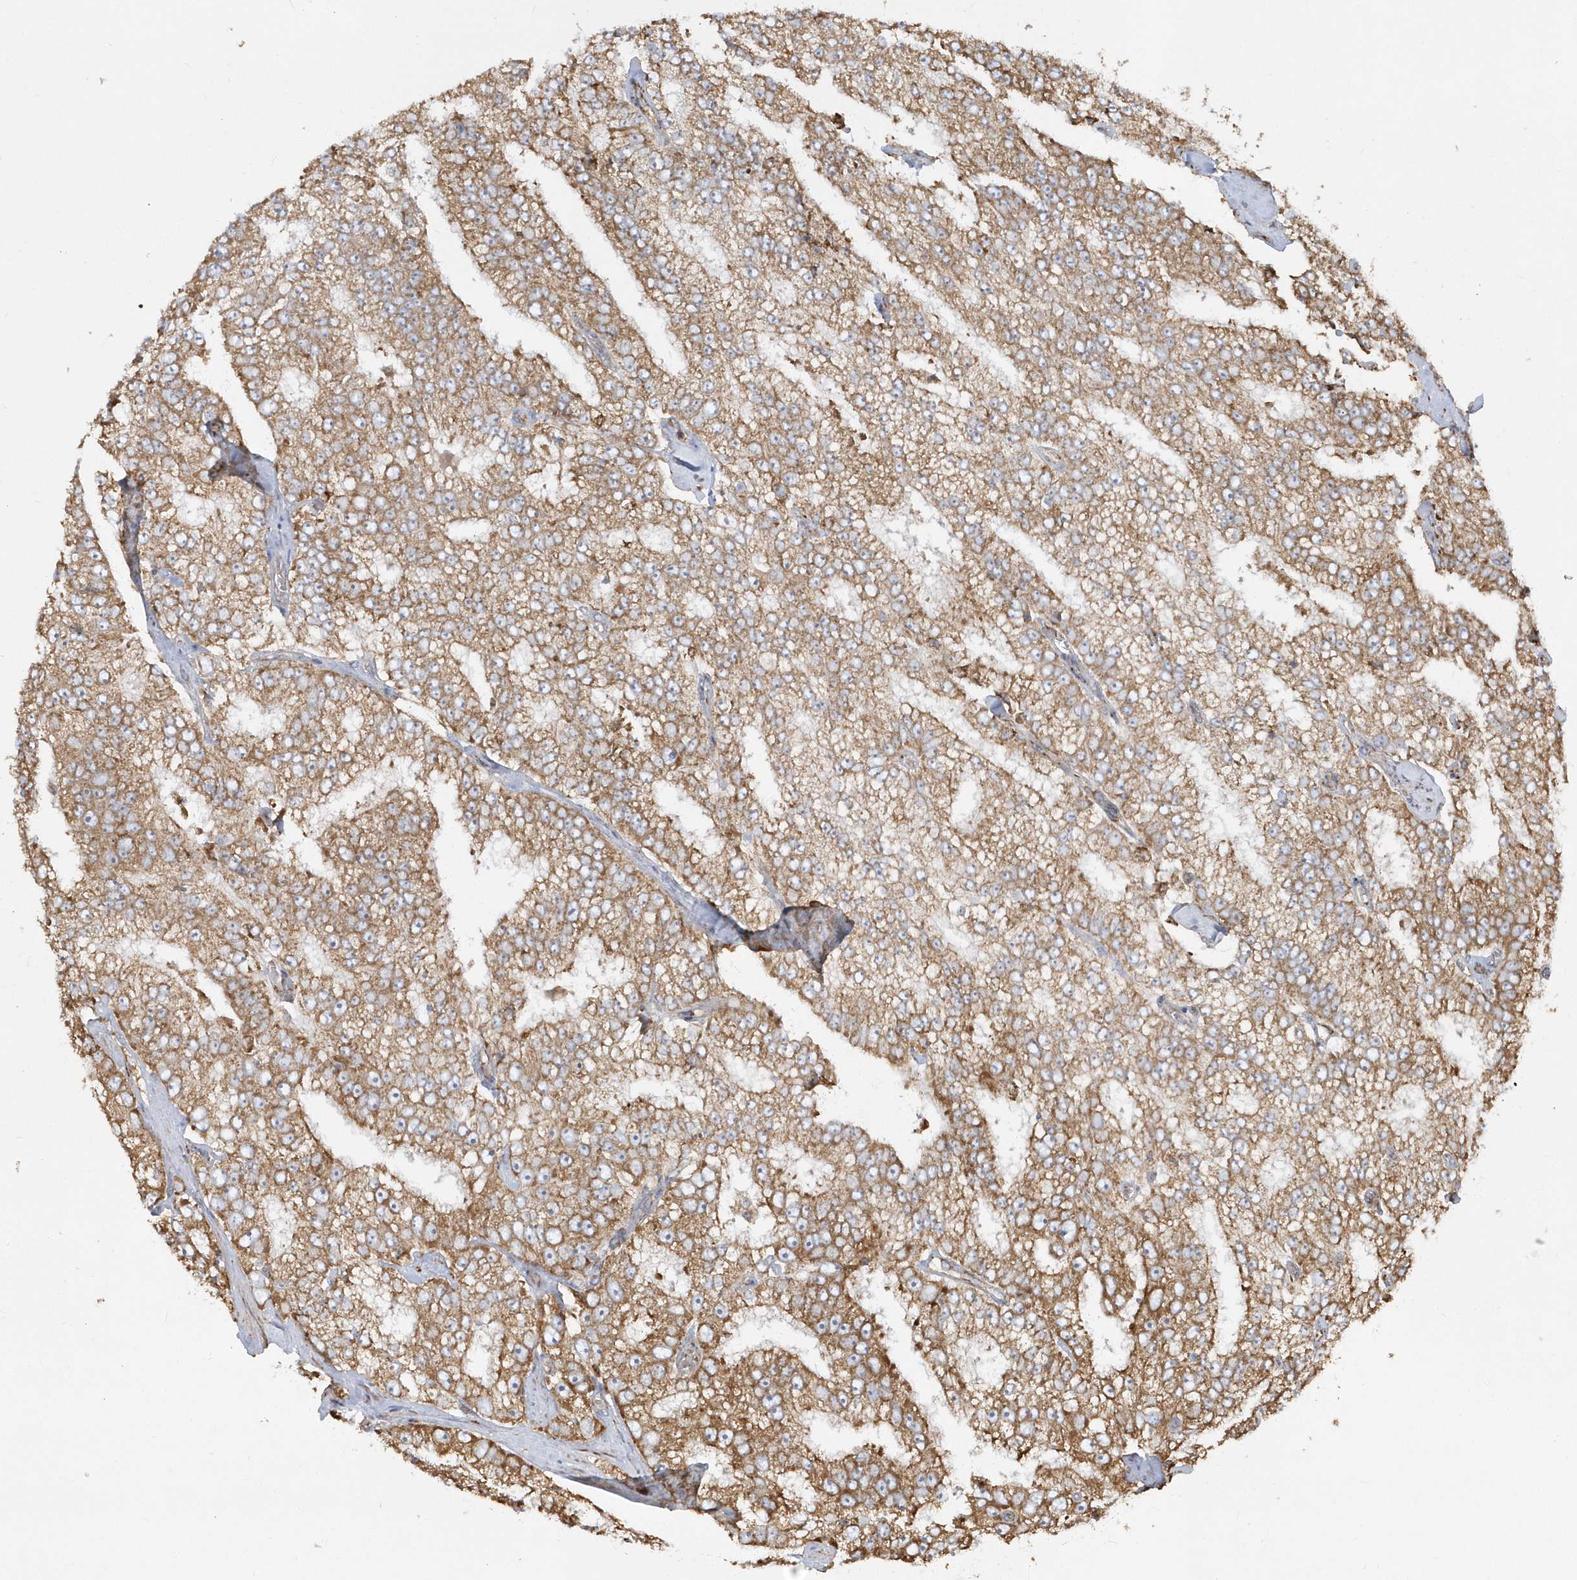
{"staining": {"intensity": "moderate", "quantity": ">75%", "location": "cytoplasmic/membranous"}, "tissue": "prostate cancer", "cell_type": "Tumor cells", "image_type": "cancer", "snomed": [{"axis": "morphology", "description": "Adenocarcinoma, High grade"}, {"axis": "topography", "description": "Prostate"}], "caption": "Protein expression analysis of high-grade adenocarcinoma (prostate) displays moderate cytoplasmic/membranous positivity in about >75% of tumor cells.", "gene": "SH3BP2", "patient": {"sex": "male", "age": 58}}